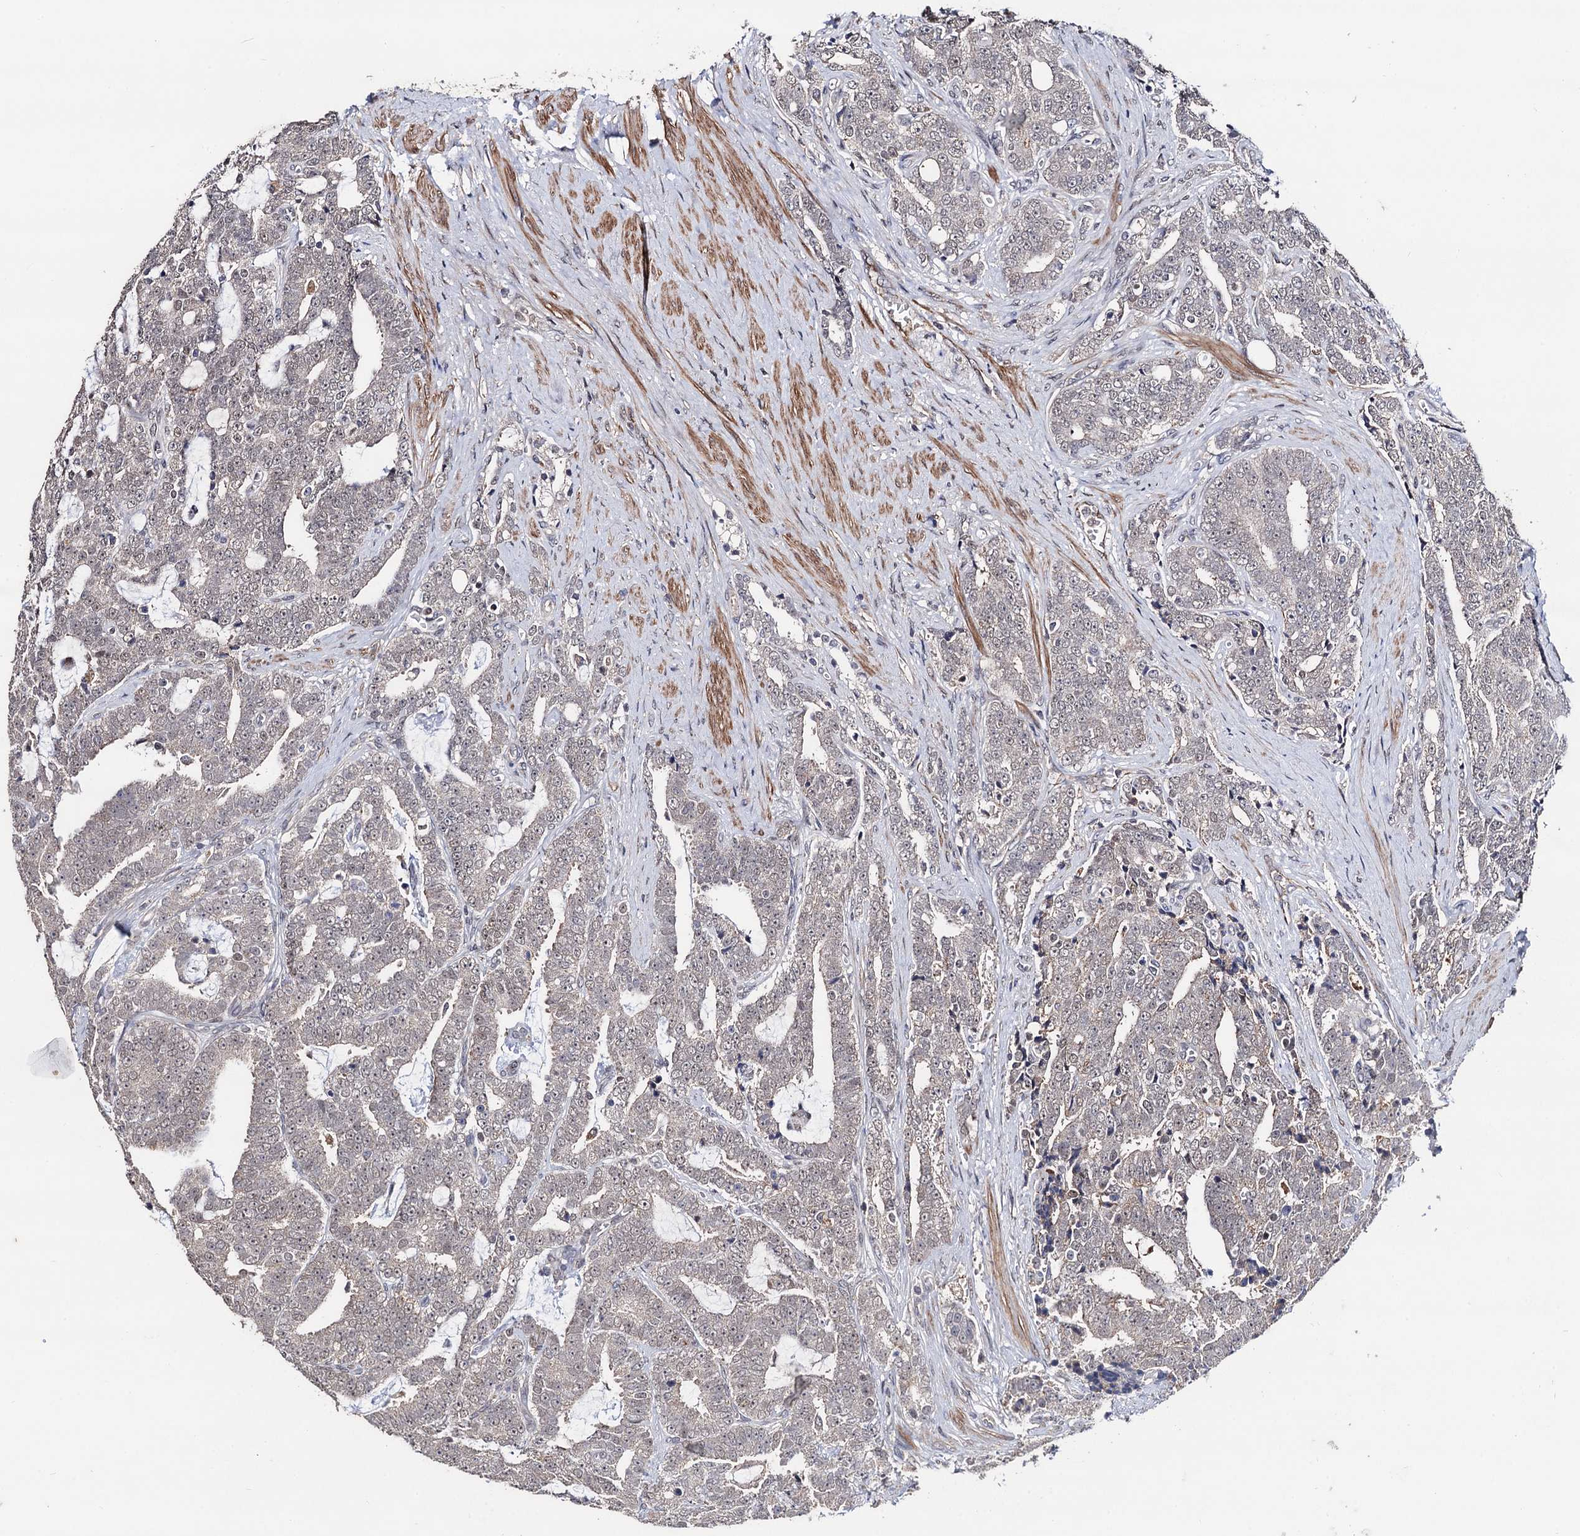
{"staining": {"intensity": "negative", "quantity": "none", "location": "none"}, "tissue": "prostate cancer", "cell_type": "Tumor cells", "image_type": "cancer", "snomed": [{"axis": "morphology", "description": "Adenocarcinoma, High grade"}, {"axis": "topography", "description": "Prostate and seminal vesicle, NOS"}], "caption": "Tumor cells show no significant protein positivity in prostate high-grade adenocarcinoma. (DAB (3,3'-diaminobenzidine) immunohistochemistry (IHC) visualized using brightfield microscopy, high magnification).", "gene": "PPTC7", "patient": {"sex": "male", "age": 67}}